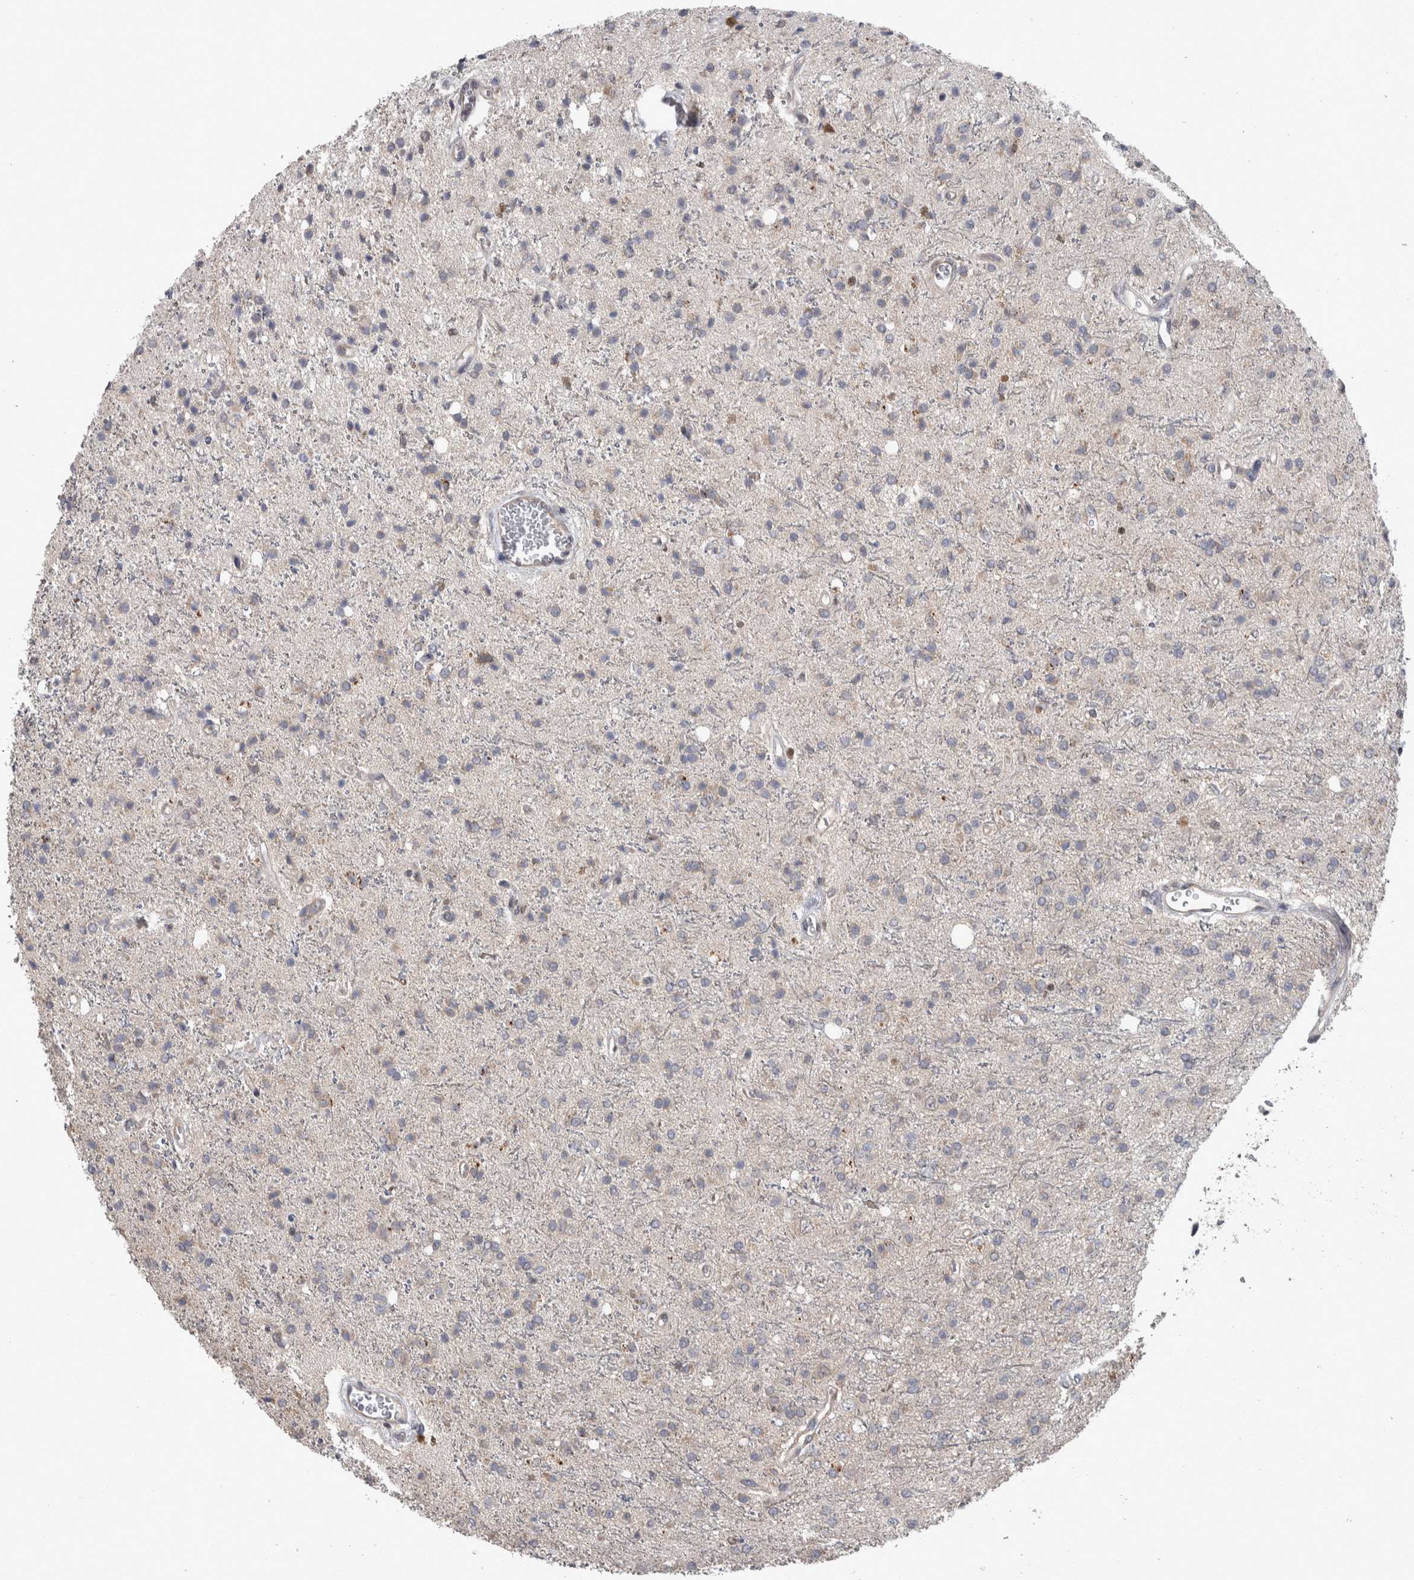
{"staining": {"intensity": "weak", "quantity": "25%-75%", "location": "cytoplasmic/membranous"}, "tissue": "glioma", "cell_type": "Tumor cells", "image_type": "cancer", "snomed": [{"axis": "morphology", "description": "Glioma, malignant, High grade"}, {"axis": "topography", "description": "Brain"}], "caption": "Weak cytoplasmic/membranous staining for a protein is seen in approximately 25%-75% of tumor cells of glioma using immunohistochemistry.", "gene": "CWC27", "patient": {"sex": "male", "age": 47}}